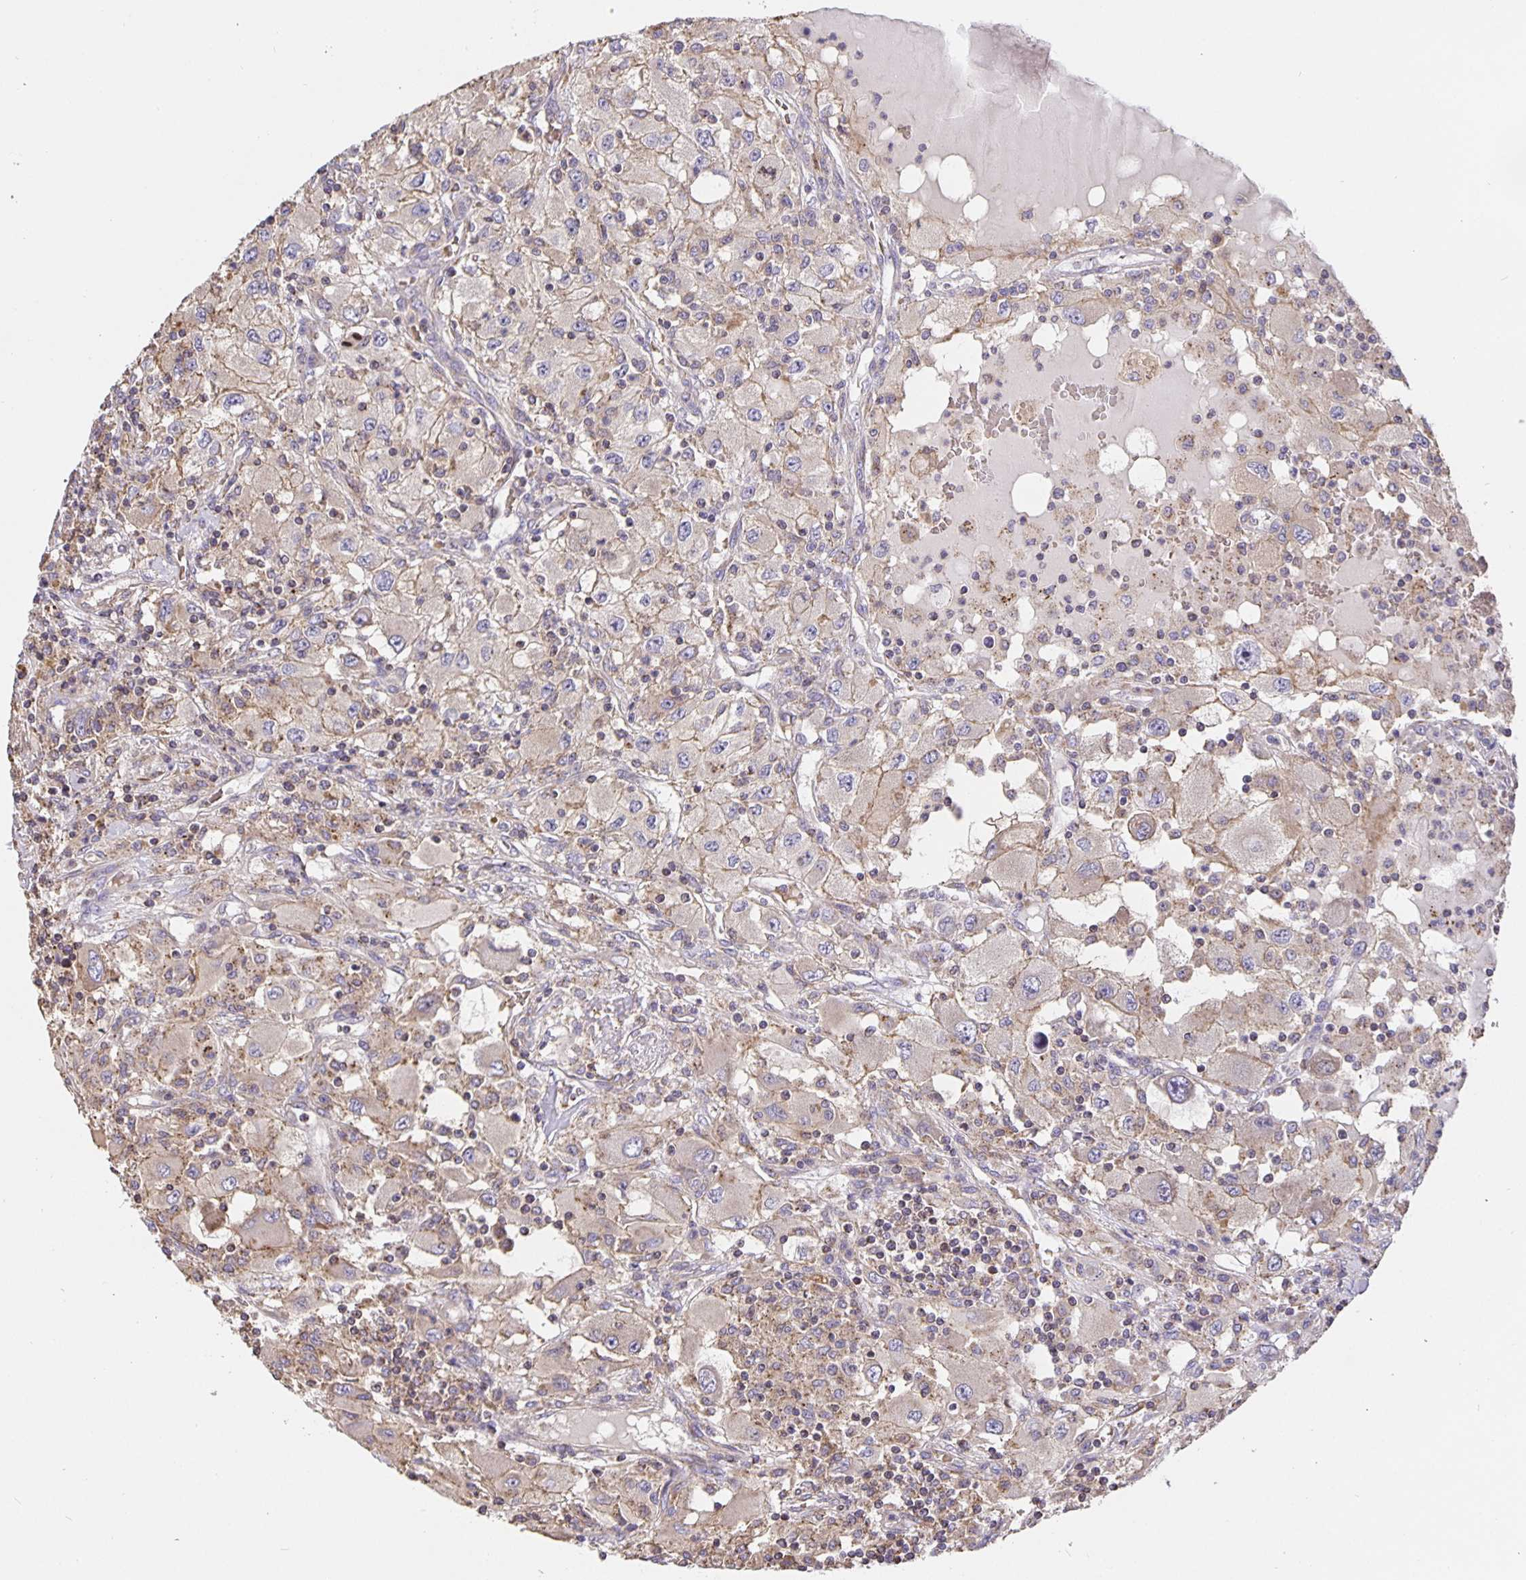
{"staining": {"intensity": "negative", "quantity": "none", "location": "none"}, "tissue": "renal cancer", "cell_type": "Tumor cells", "image_type": "cancer", "snomed": [{"axis": "morphology", "description": "Adenocarcinoma, NOS"}, {"axis": "topography", "description": "Kidney"}], "caption": "The immunohistochemistry photomicrograph has no significant staining in tumor cells of adenocarcinoma (renal) tissue.", "gene": "TMEM71", "patient": {"sex": "female", "age": 67}}